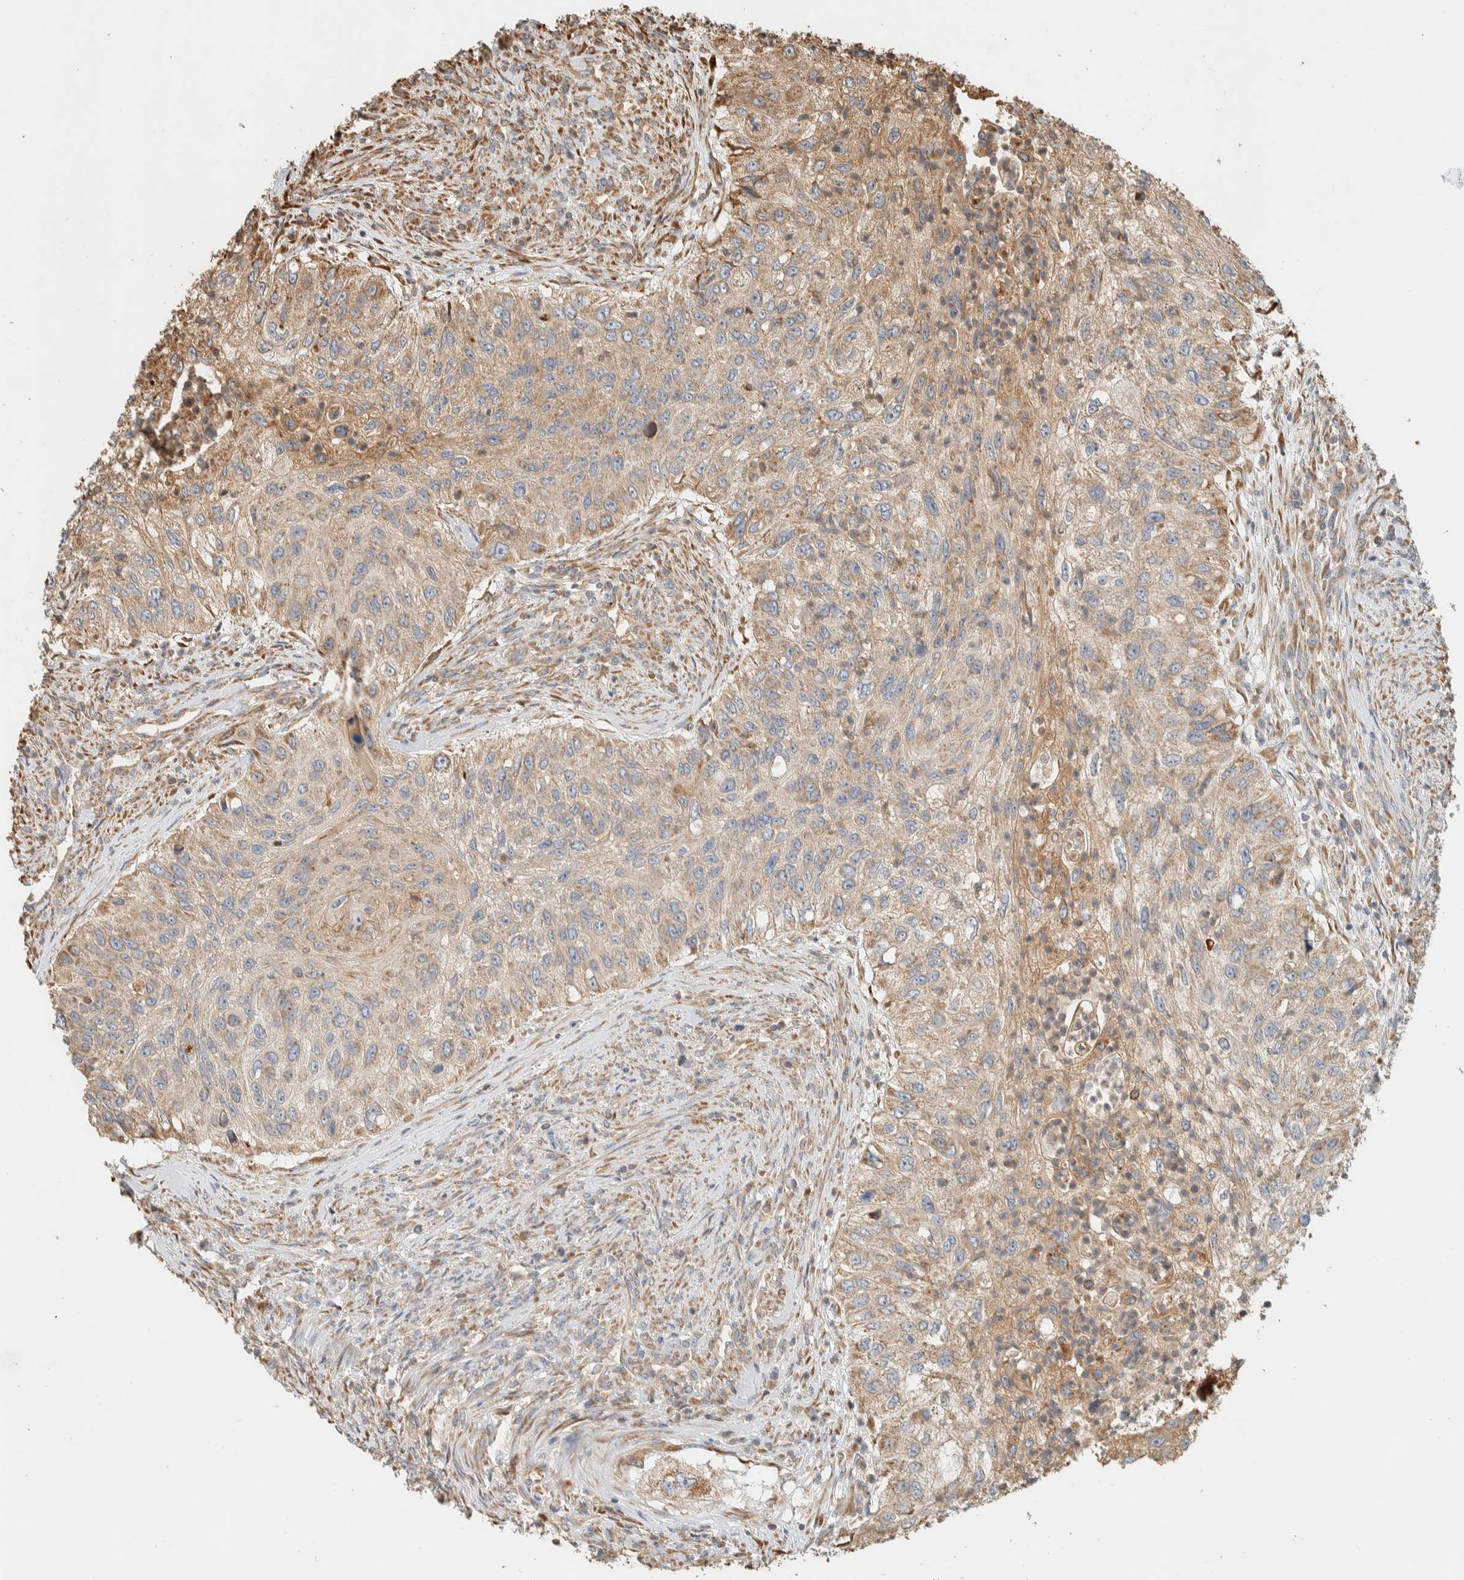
{"staining": {"intensity": "moderate", "quantity": ">75%", "location": "cytoplasmic/membranous"}, "tissue": "urothelial cancer", "cell_type": "Tumor cells", "image_type": "cancer", "snomed": [{"axis": "morphology", "description": "Urothelial carcinoma, High grade"}, {"axis": "topography", "description": "Urinary bladder"}], "caption": "Urothelial cancer stained with a brown dye displays moderate cytoplasmic/membranous positive expression in approximately >75% of tumor cells.", "gene": "RAB11FIP1", "patient": {"sex": "female", "age": 60}}